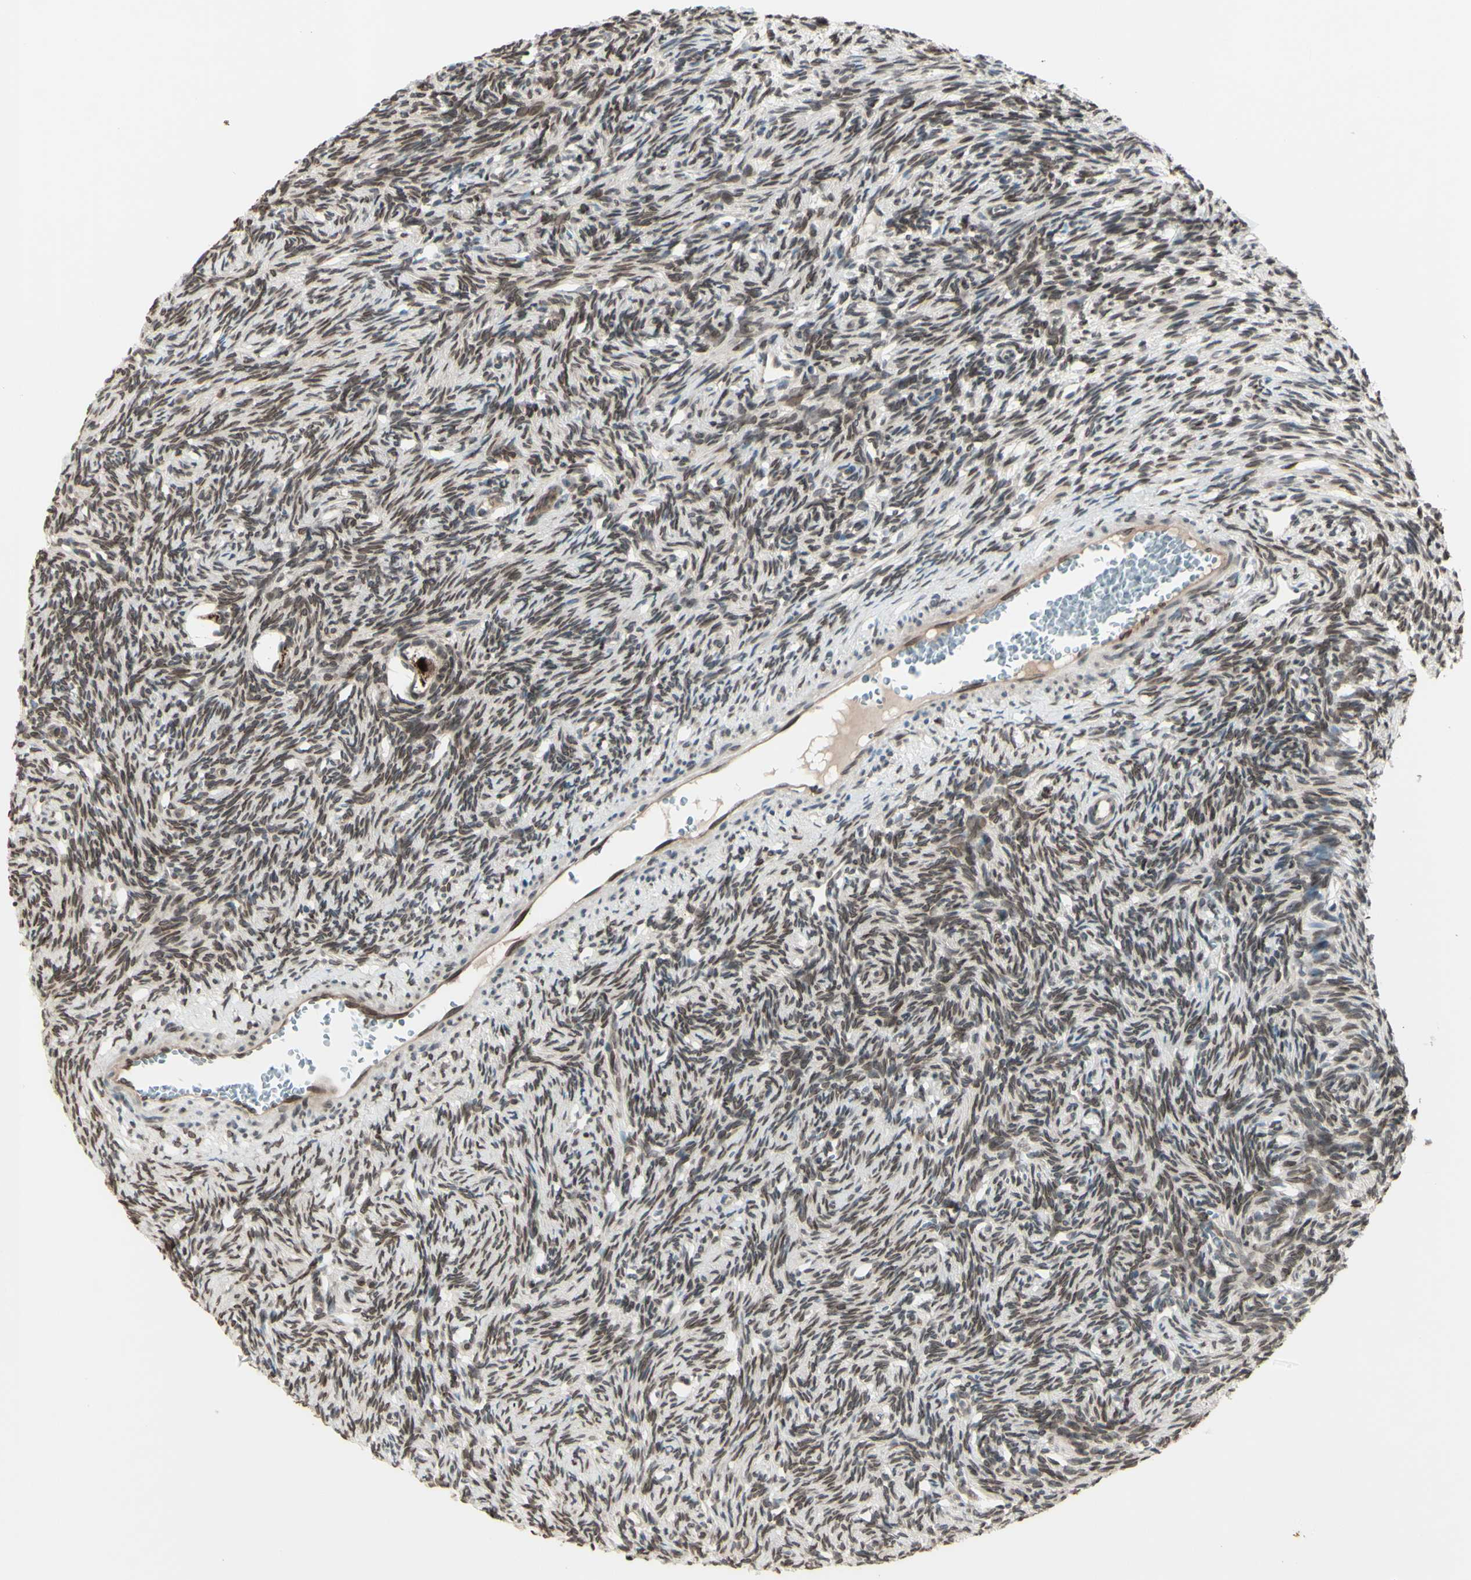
{"staining": {"intensity": "moderate", "quantity": ">75%", "location": "cytoplasmic/membranous,nuclear"}, "tissue": "ovary", "cell_type": "Follicle cells", "image_type": "normal", "snomed": [{"axis": "morphology", "description": "Normal tissue, NOS"}, {"axis": "topography", "description": "Ovary"}], "caption": "Approximately >75% of follicle cells in unremarkable ovary demonstrate moderate cytoplasmic/membranous,nuclear protein staining as visualized by brown immunohistochemical staining.", "gene": "MLF2", "patient": {"sex": "female", "age": 33}}